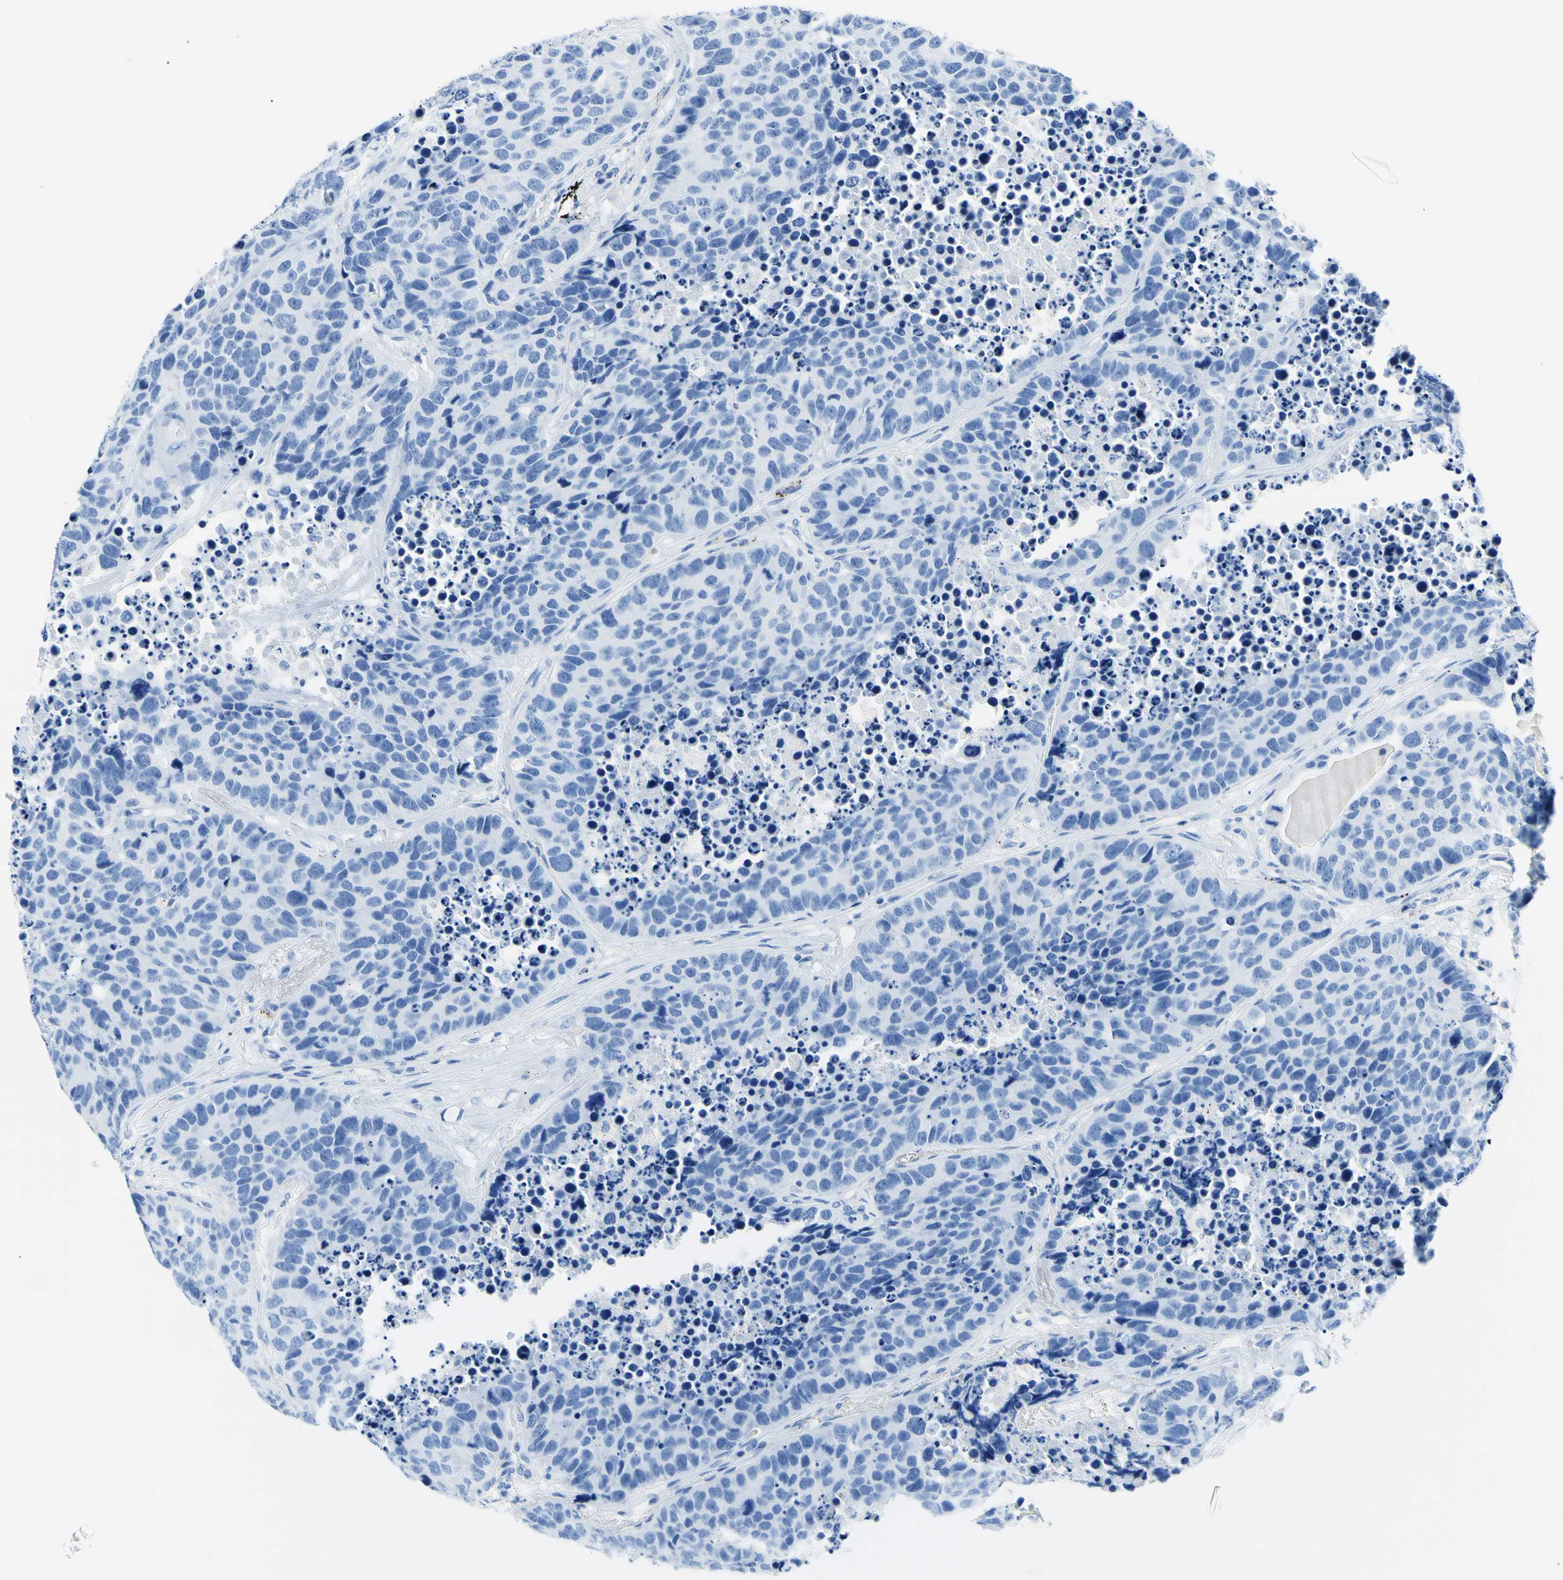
{"staining": {"intensity": "negative", "quantity": "none", "location": "none"}, "tissue": "carcinoid", "cell_type": "Tumor cells", "image_type": "cancer", "snomed": [{"axis": "morphology", "description": "Carcinoid, malignant, NOS"}, {"axis": "topography", "description": "Lung"}], "caption": "Protein analysis of malignant carcinoid demonstrates no significant staining in tumor cells.", "gene": "MYH2", "patient": {"sex": "male", "age": 60}}